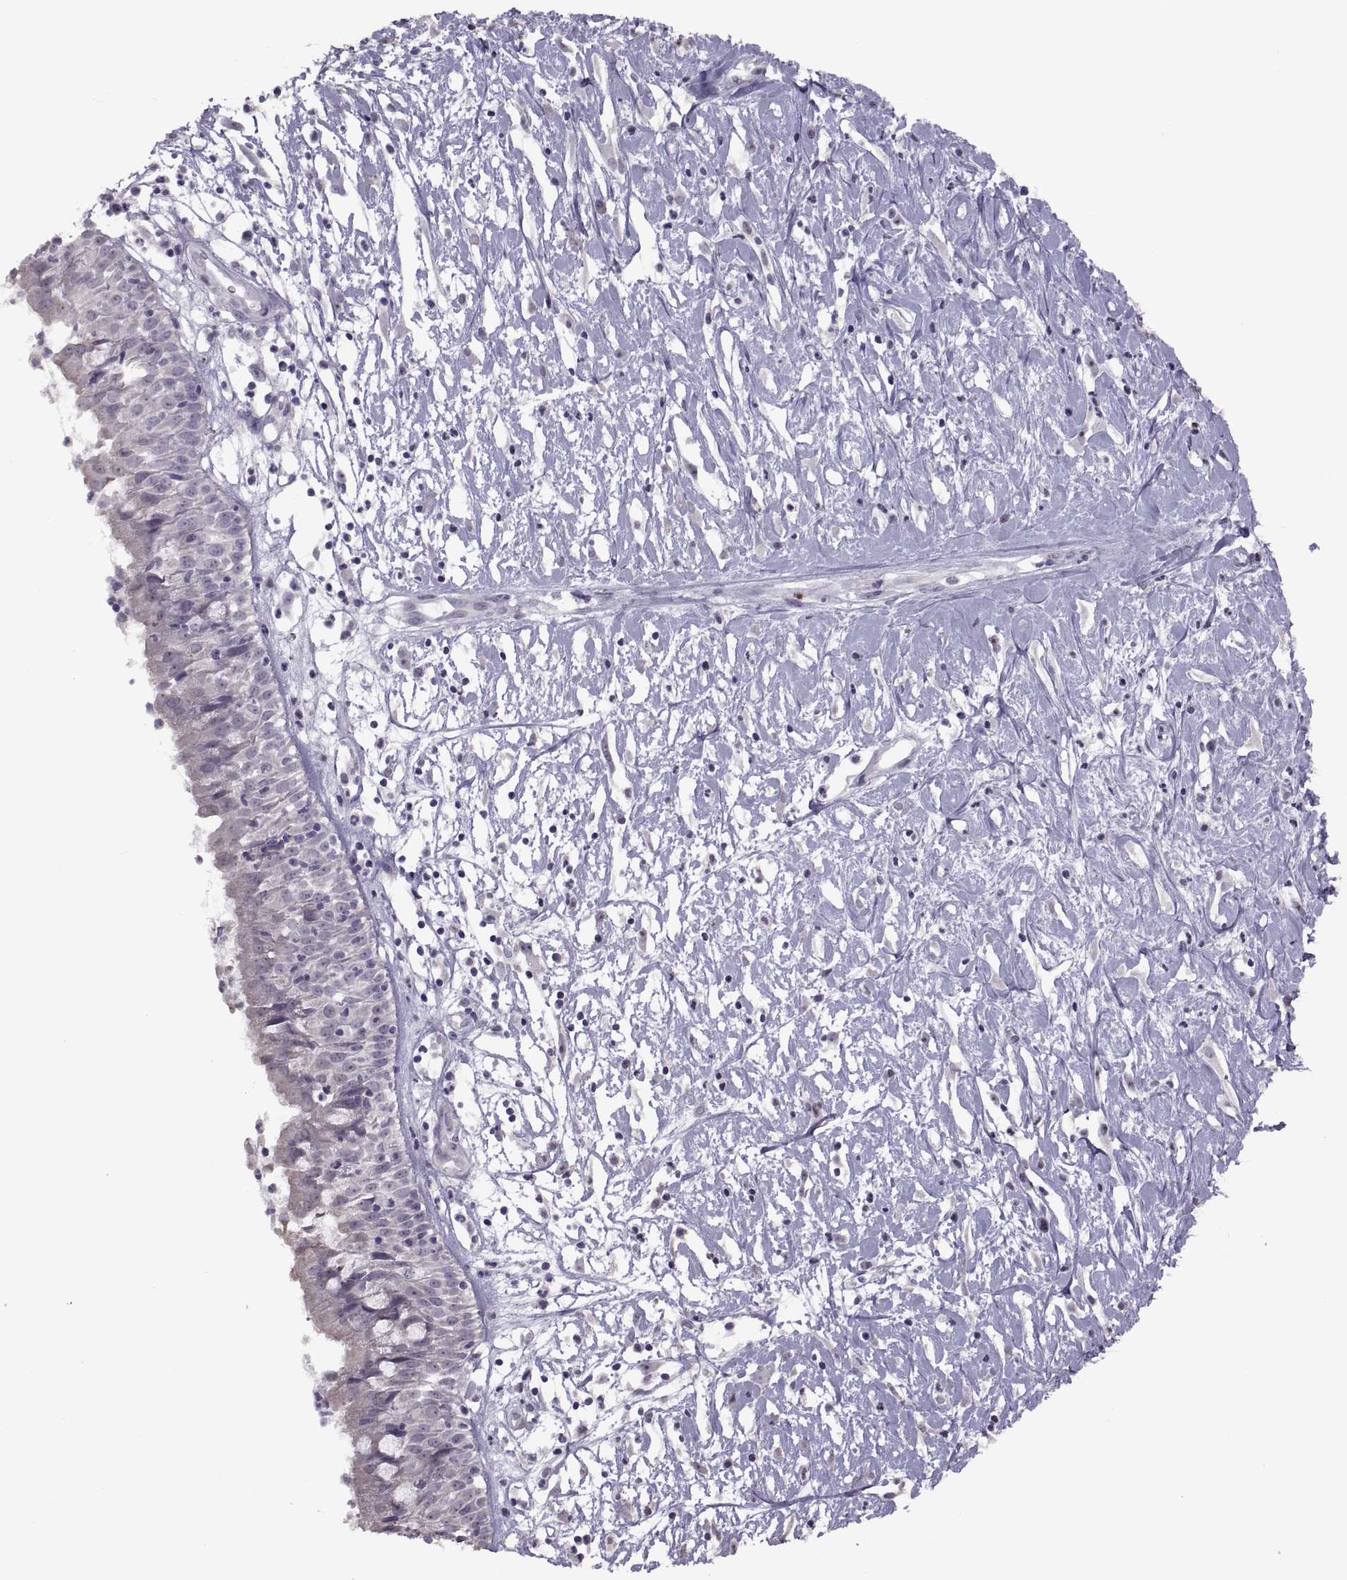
{"staining": {"intensity": "negative", "quantity": "none", "location": "none"}, "tissue": "nasopharynx", "cell_type": "Respiratory epithelial cells", "image_type": "normal", "snomed": [{"axis": "morphology", "description": "Normal tissue, NOS"}, {"axis": "topography", "description": "Nasopharynx"}], "caption": "The micrograph demonstrates no significant positivity in respiratory epithelial cells of nasopharynx.", "gene": "ASIC2", "patient": {"sex": "male", "age": 9}}